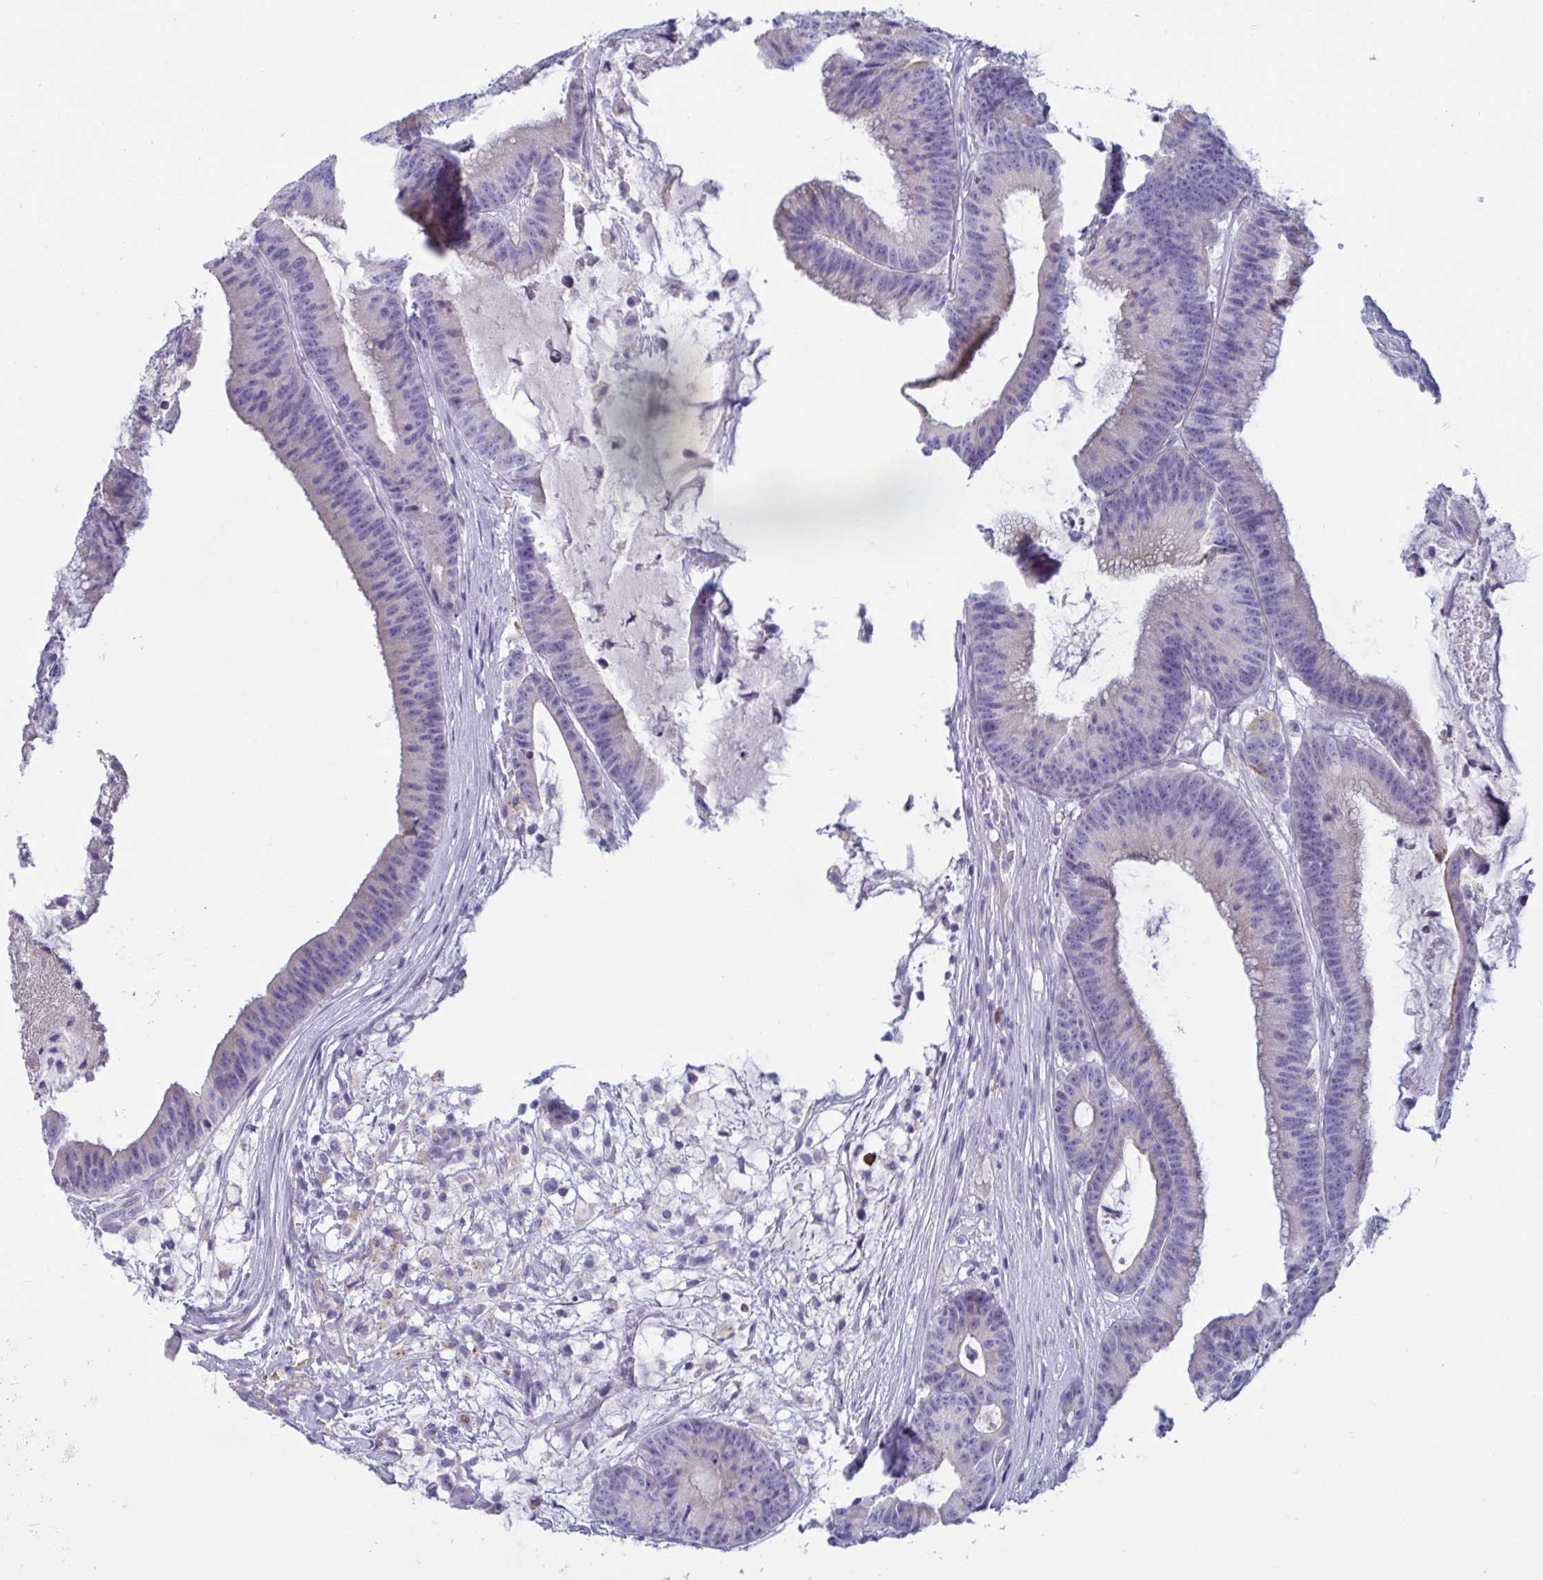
{"staining": {"intensity": "negative", "quantity": "none", "location": "none"}, "tissue": "colorectal cancer", "cell_type": "Tumor cells", "image_type": "cancer", "snomed": [{"axis": "morphology", "description": "Adenocarcinoma, NOS"}, {"axis": "topography", "description": "Colon"}], "caption": "Colorectal cancer was stained to show a protein in brown. There is no significant expression in tumor cells.", "gene": "TAS2R38", "patient": {"sex": "female", "age": 78}}